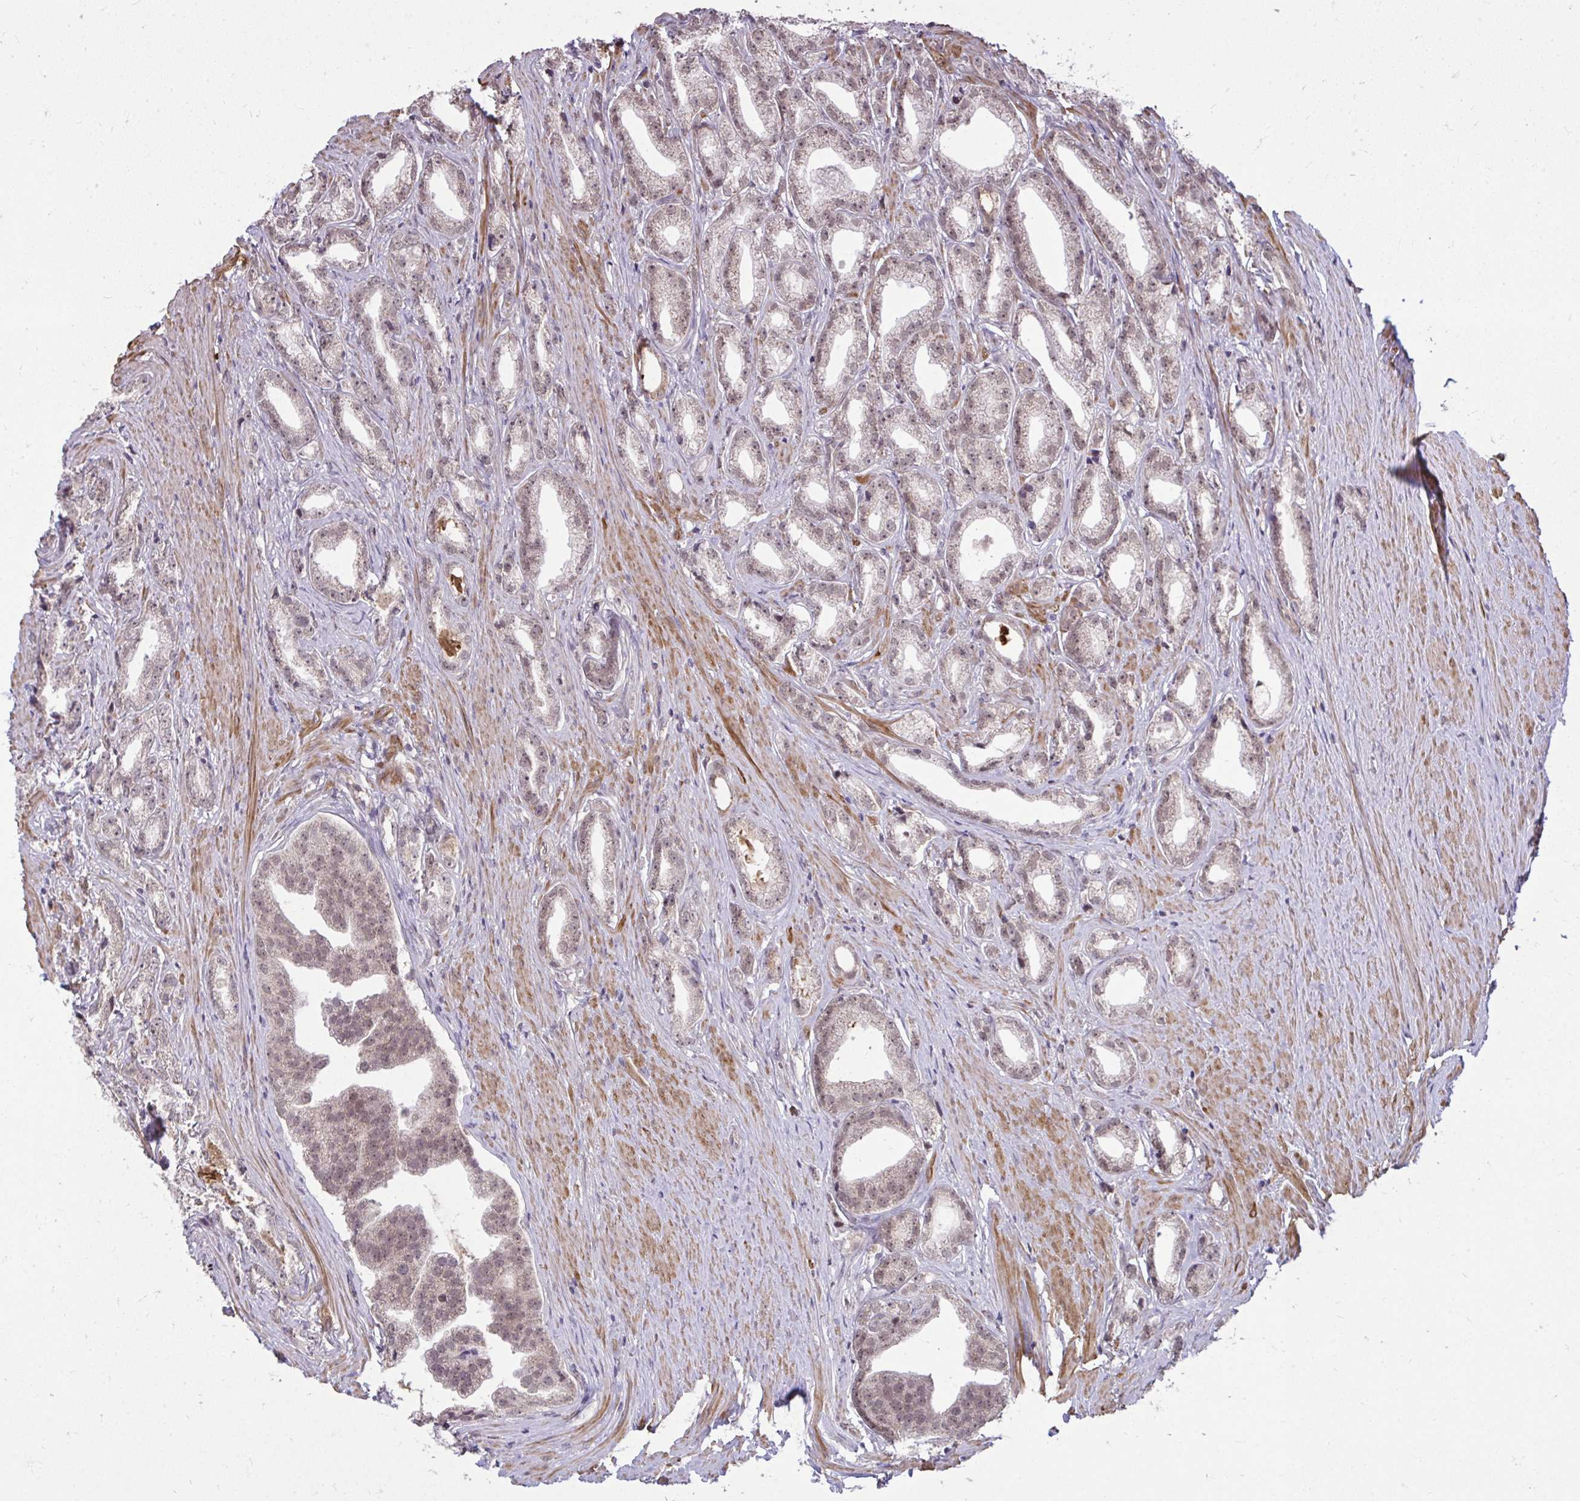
{"staining": {"intensity": "moderate", "quantity": ">75%", "location": "cytoplasmic/membranous,nuclear"}, "tissue": "prostate cancer", "cell_type": "Tumor cells", "image_type": "cancer", "snomed": [{"axis": "morphology", "description": "Adenocarcinoma, Low grade"}, {"axis": "topography", "description": "Prostate"}], "caption": "Moderate cytoplasmic/membranous and nuclear staining for a protein is appreciated in about >75% of tumor cells of prostate low-grade adenocarcinoma using immunohistochemistry.", "gene": "ZSCAN9", "patient": {"sex": "male", "age": 65}}